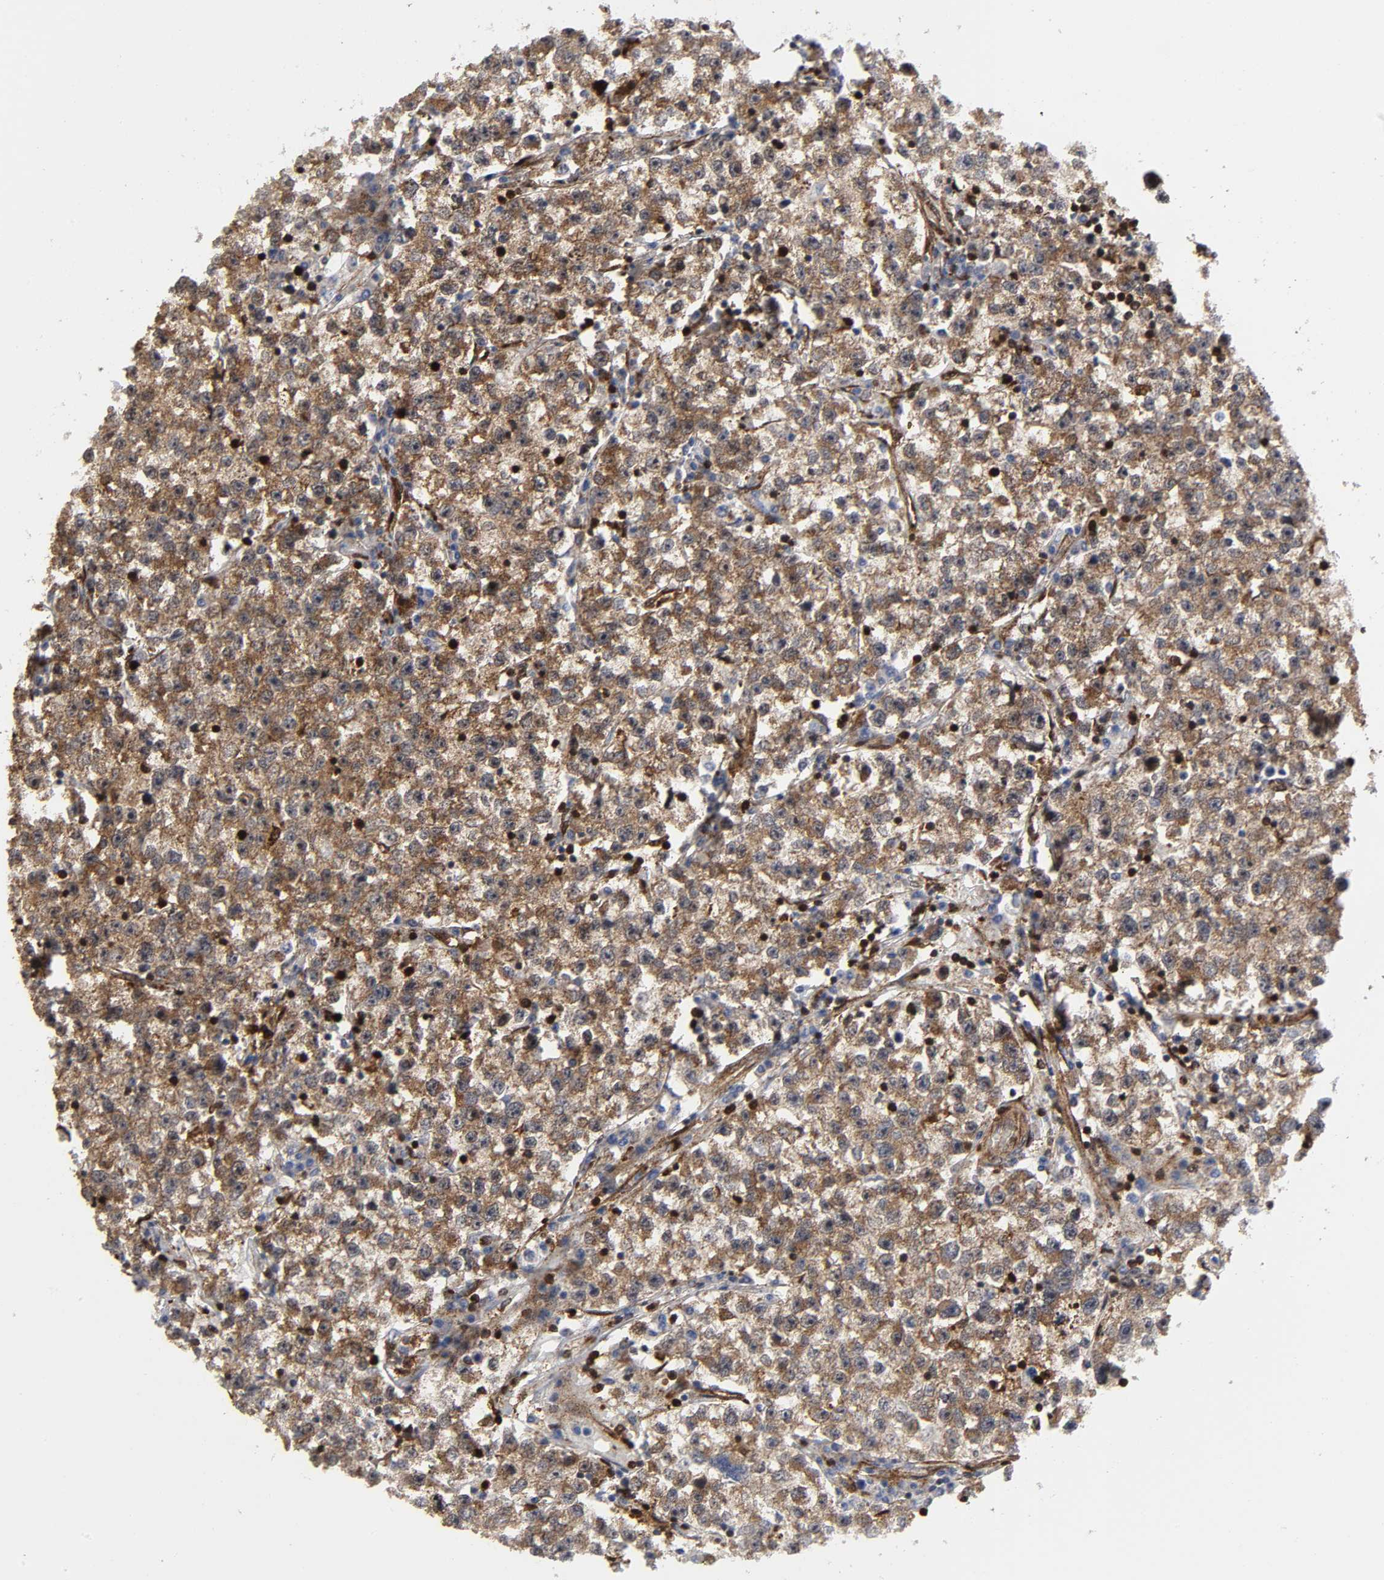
{"staining": {"intensity": "moderate", "quantity": ">75%", "location": "cytoplasmic/membranous"}, "tissue": "testis cancer", "cell_type": "Tumor cells", "image_type": "cancer", "snomed": [{"axis": "morphology", "description": "Seminoma, NOS"}, {"axis": "topography", "description": "Testis"}], "caption": "IHC of human testis seminoma exhibits medium levels of moderate cytoplasmic/membranous positivity in about >75% of tumor cells.", "gene": "MAPK1", "patient": {"sex": "male", "age": 22}}